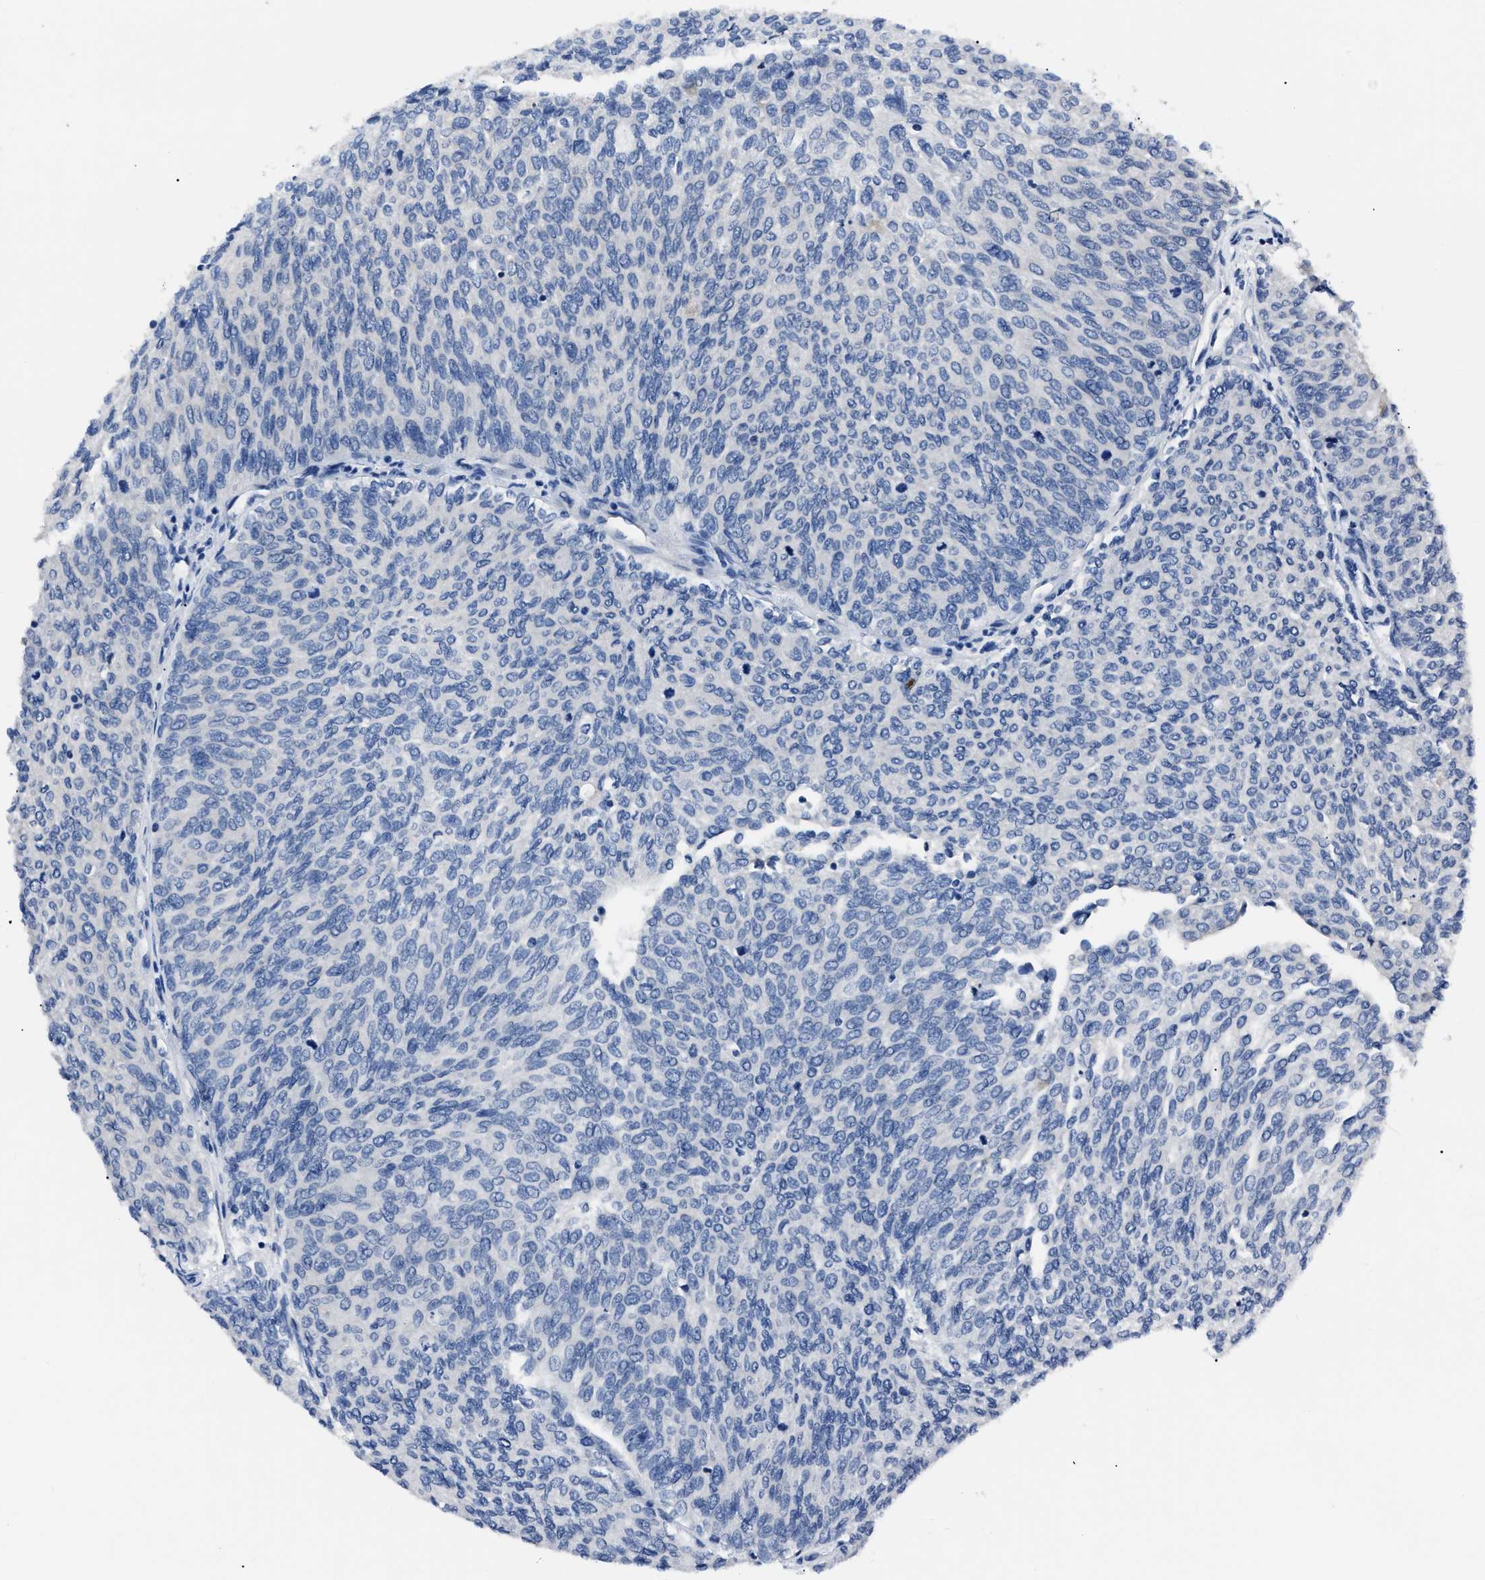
{"staining": {"intensity": "negative", "quantity": "none", "location": "none"}, "tissue": "urothelial cancer", "cell_type": "Tumor cells", "image_type": "cancer", "snomed": [{"axis": "morphology", "description": "Urothelial carcinoma, Low grade"}, {"axis": "topography", "description": "Urinary bladder"}], "caption": "High power microscopy image of an IHC photomicrograph of urothelial carcinoma (low-grade), revealing no significant expression in tumor cells.", "gene": "LRWD1", "patient": {"sex": "female", "age": 79}}